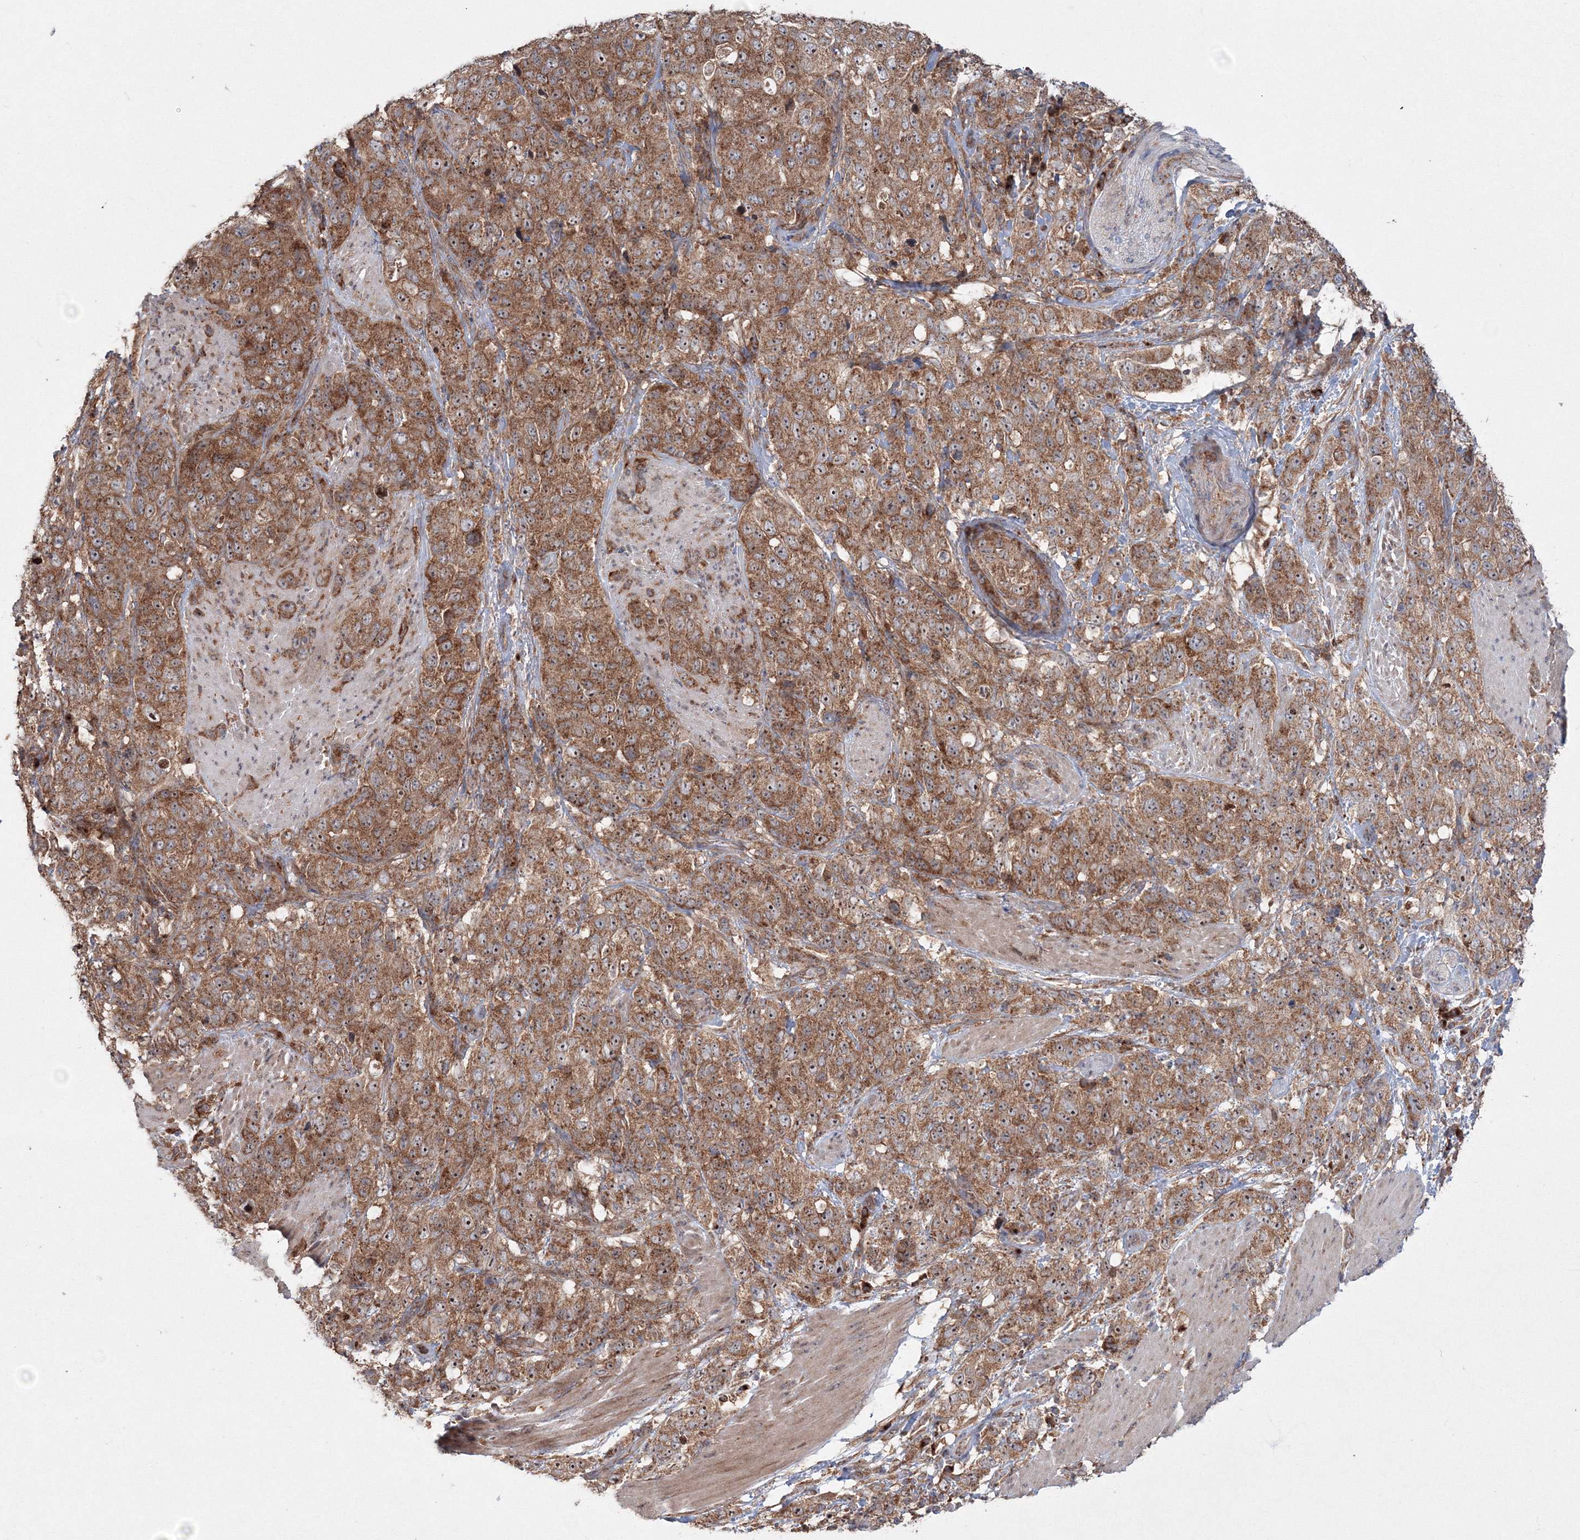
{"staining": {"intensity": "strong", "quantity": ">75%", "location": "cytoplasmic/membranous,nuclear"}, "tissue": "stomach cancer", "cell_type": "Tumor cells", "image_type": "cancer", "snomed": [{"axis": "morphology", "description": "Adenocarcinoma, NOS"}, {"axis": "topography", "description": "Stomach"}], "caption": "High-magnification brightfield microscopy of stomach adenocarcinoma stained with DAB (3,3'-diaminobenzidine) (brown) and counterstained with hematoxylin (blue). tumor cells exhibit strong cytoplasmic/membranous and nuclear expression is identified in about>75% of cells. (DAB (3,3'-diaminobenzidine) = brown stain, brightfield microscopy at high magnification).", "gene": "PEX13", "patient": {"sex": "male", "age": 48}}